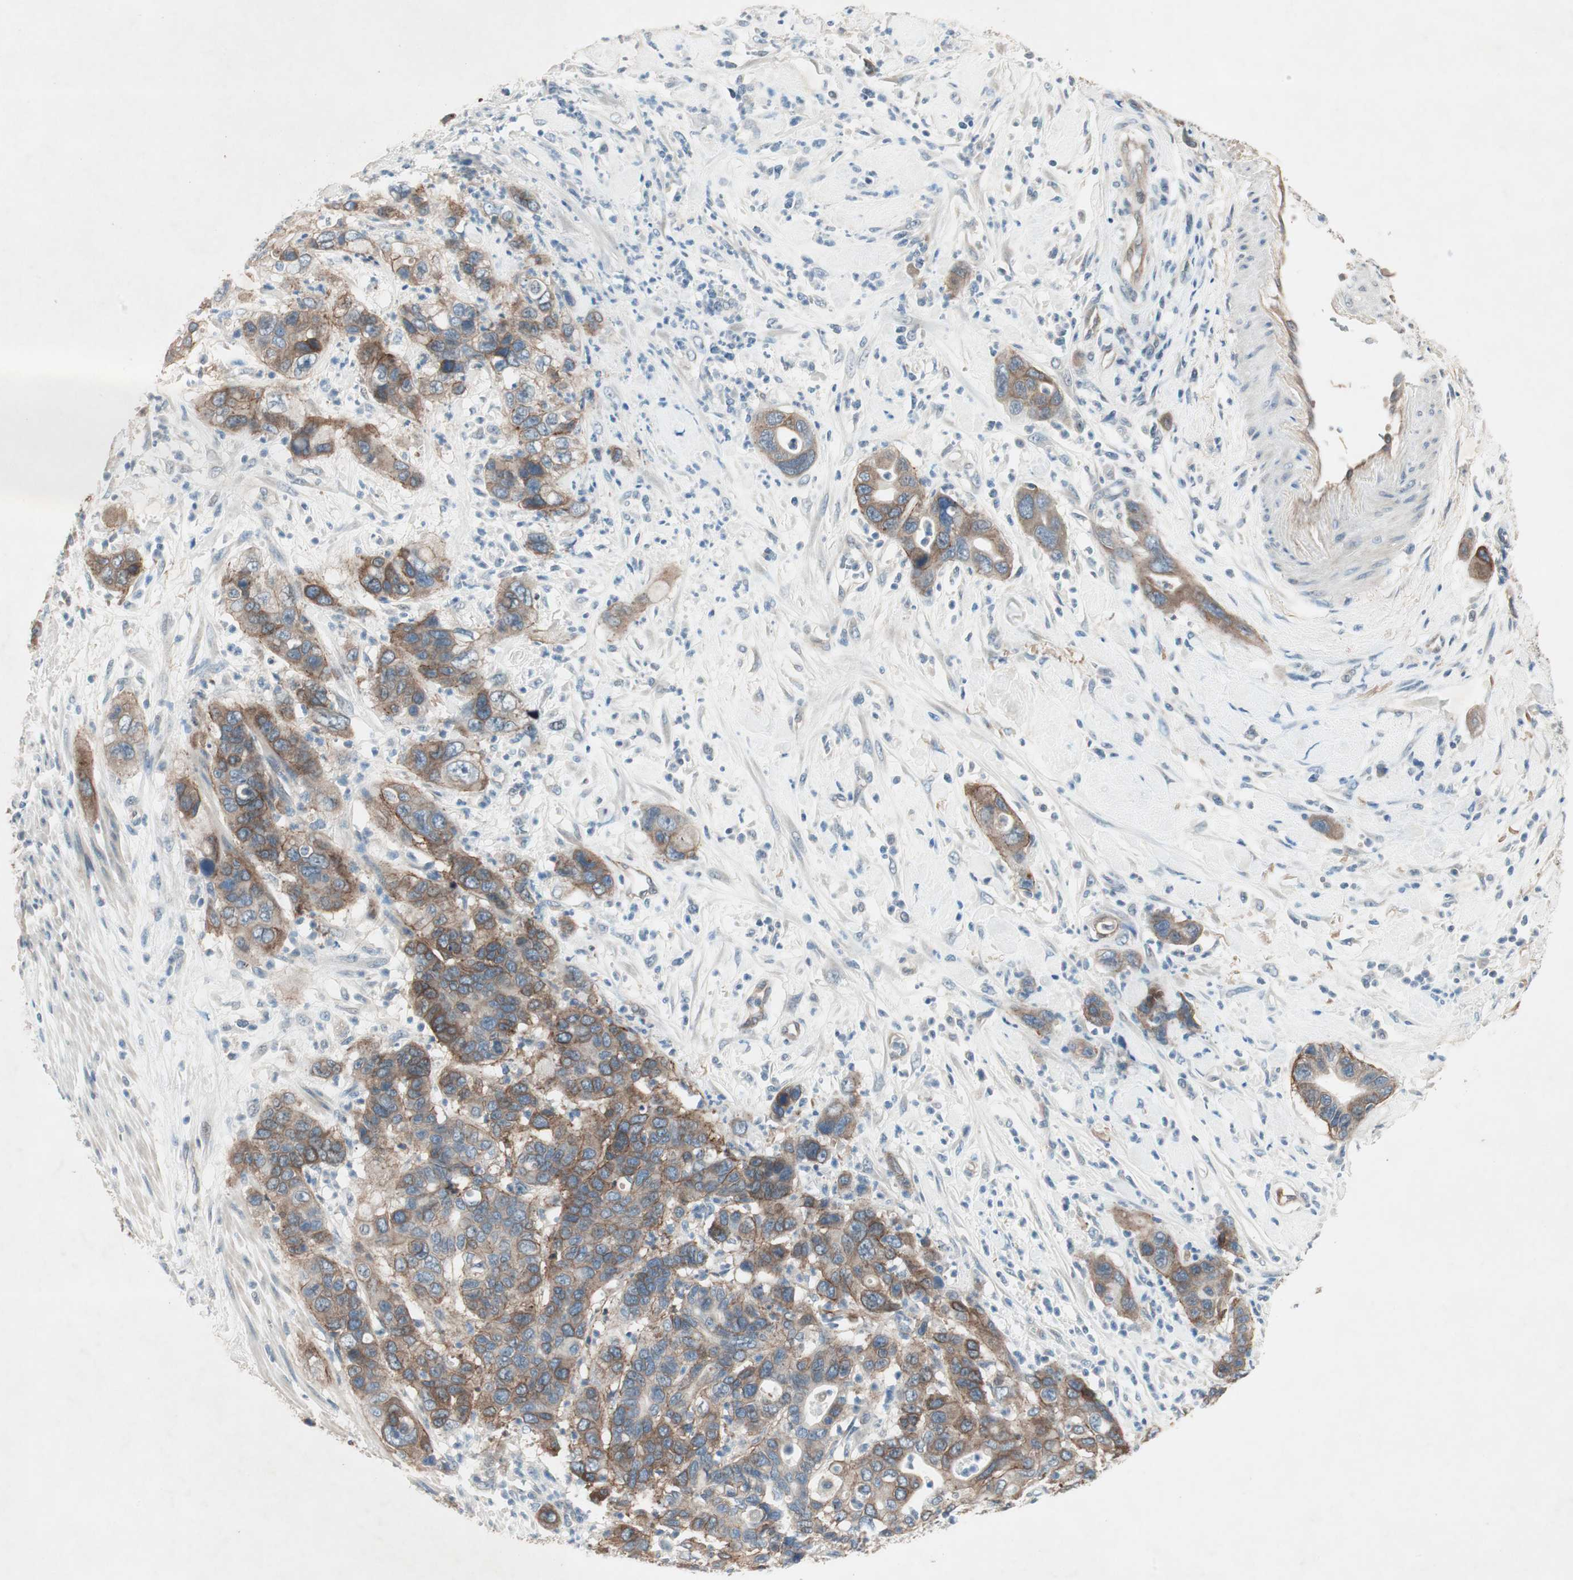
{"staining": {"intensity": "moderate", "quantity": "25%-75%", "location": "cytoplasmic/membranous"}, "tissue": "pancreatic cancer", "cell_type": "Tumor cells", "image_type": "cancer", "snomed": [{"axis": "morphology", "description": "Adenocarcinoma, NOS"}, {"axis": "topography", "description": "Pancreas"}], "caption": "Brown immunohistochemical staining in pancreatic cancer reveals moderate cytoplasmic/membranous positivity in about 25%-75% of tumor cells.", "gene": "ITGB4", "patient": {"sex": "female", "age": 71}}